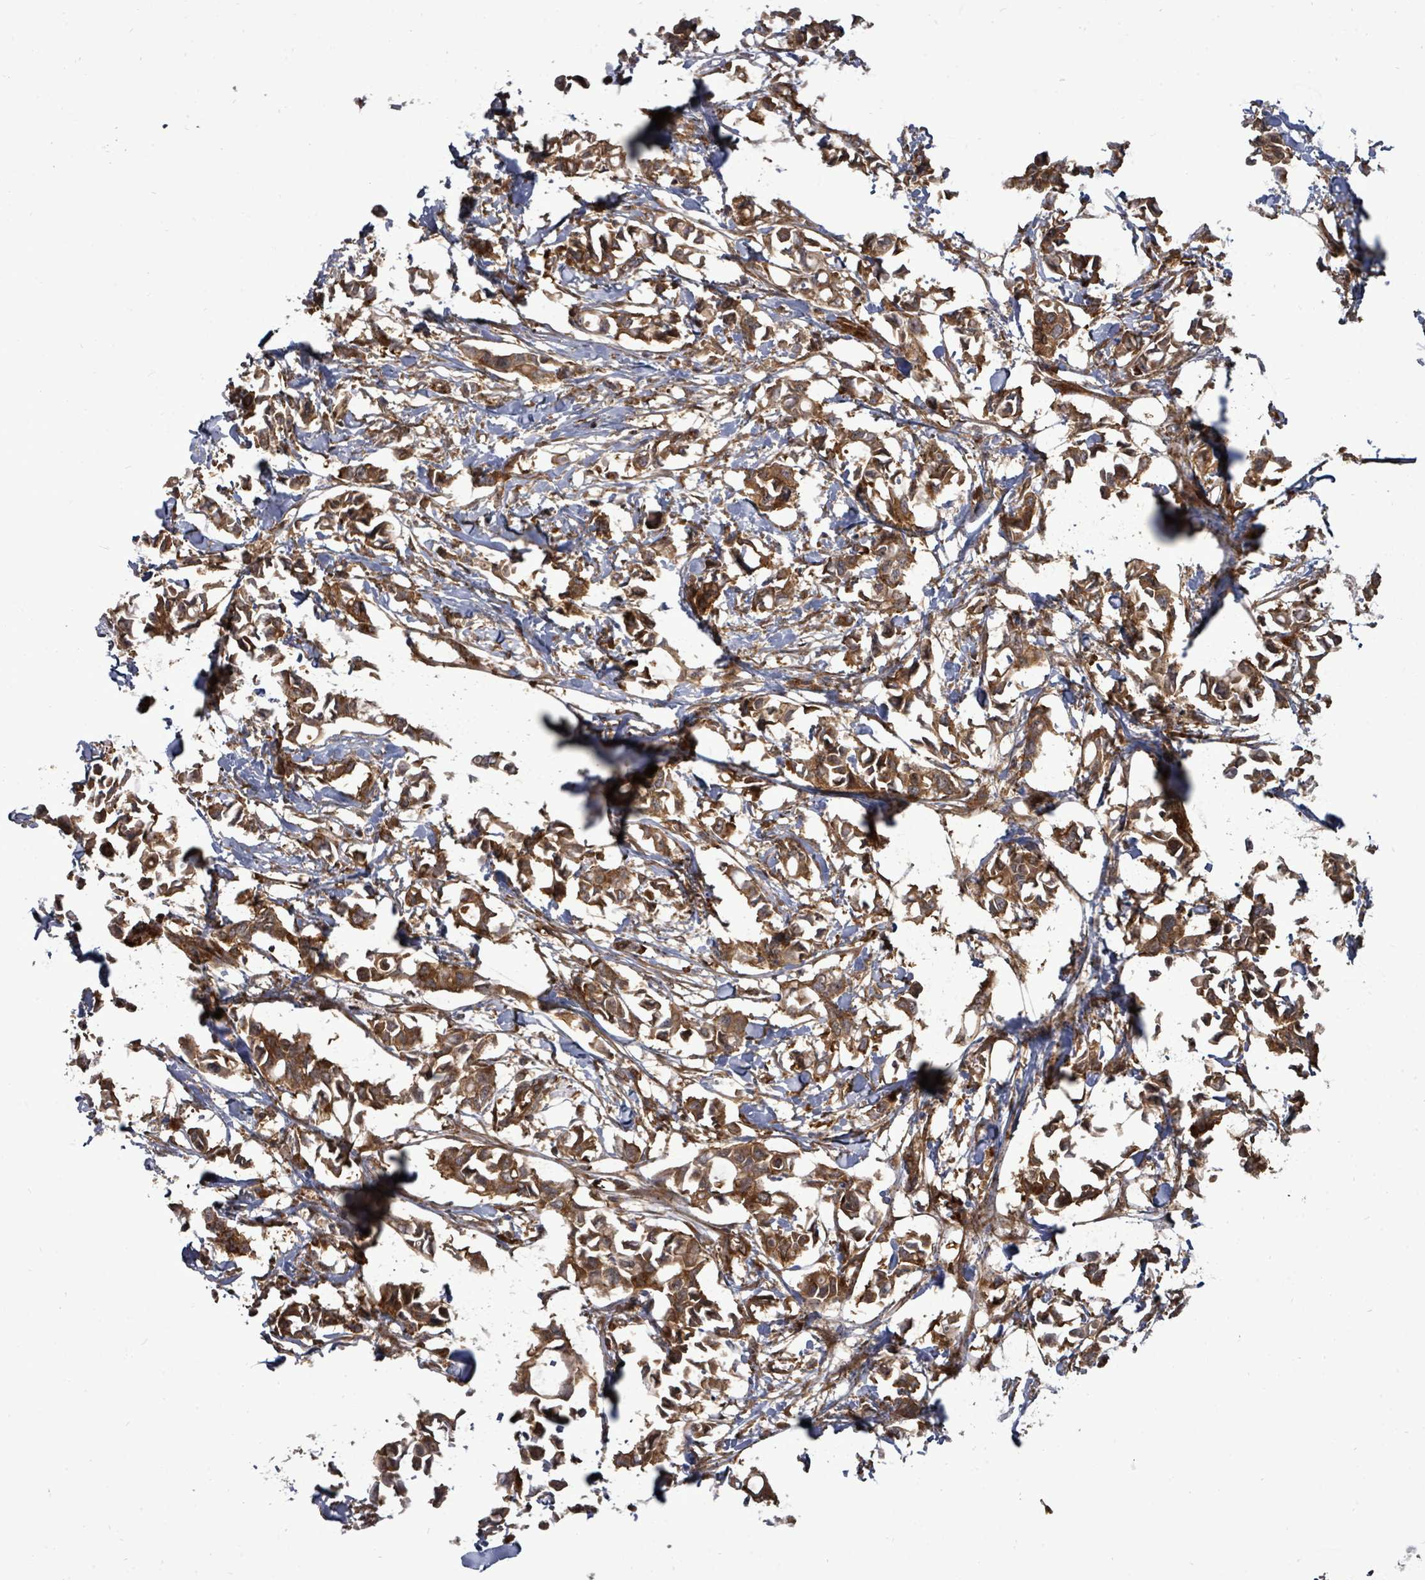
{"staining": {"intensity": "moderate", "quantity": ">75%", "location": "cytoplasmic/membranous"}, "tissue": "breast cancer", "cell_type": "Tumor cells", "image_type": "cancer", "snomed": [{"axis": "morphology", "description": "Duct carcinoma"}, {"axis": "topography", "description": "Breast"}], "caption": "Approximately >75% of tumor cells in breast cancer (intraductal carcinoma) reveal moderate cytoplasmic/membranous protein expression as visualized by brown immunohistochemical staining.", "gene": "EIF3C", "patient": {"sex": "female", "age": 41}}